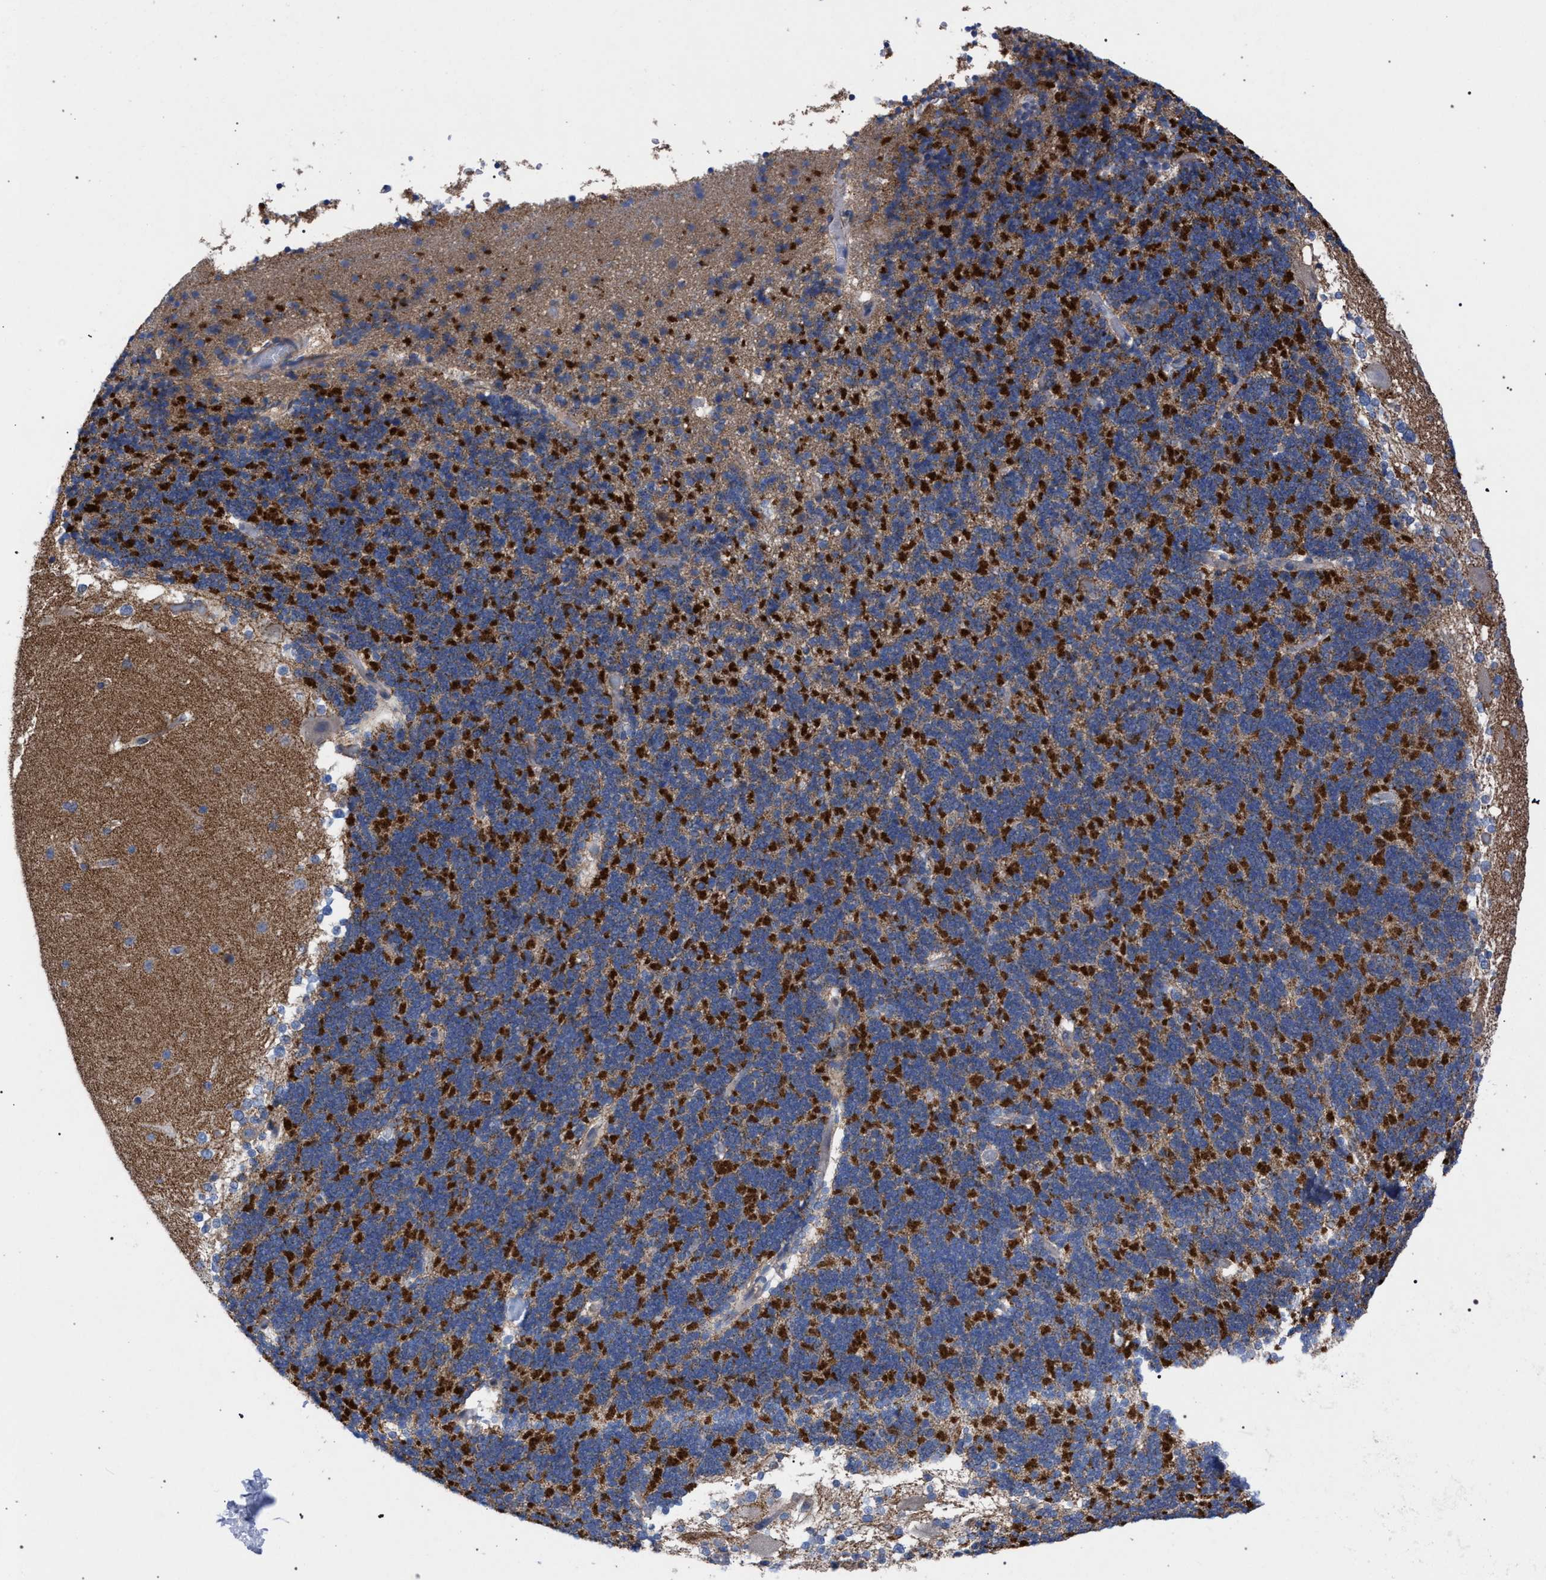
{"staining": {"intensity": "strong", "quantity": "25%-75%", "location": "cytoplasmic/membranous"}, "tissue": "cerebellum", "cell_type": "Cells in granular layer", "image_type": "normal", "snomed": [{"axis": "morphology", "description": "Normal tissue, NOS"}, {"axis": "topography", "description": "Cerebellum"}], "caption": "About 25%-75% of cells in granular layer in unremarkable cerebellum show strong cytoplasmic/membranous protein expression as visualized by brown immunohistochemical staining.", "gene": "GMPR", "patient": {"sex": "female", "age": 19}}